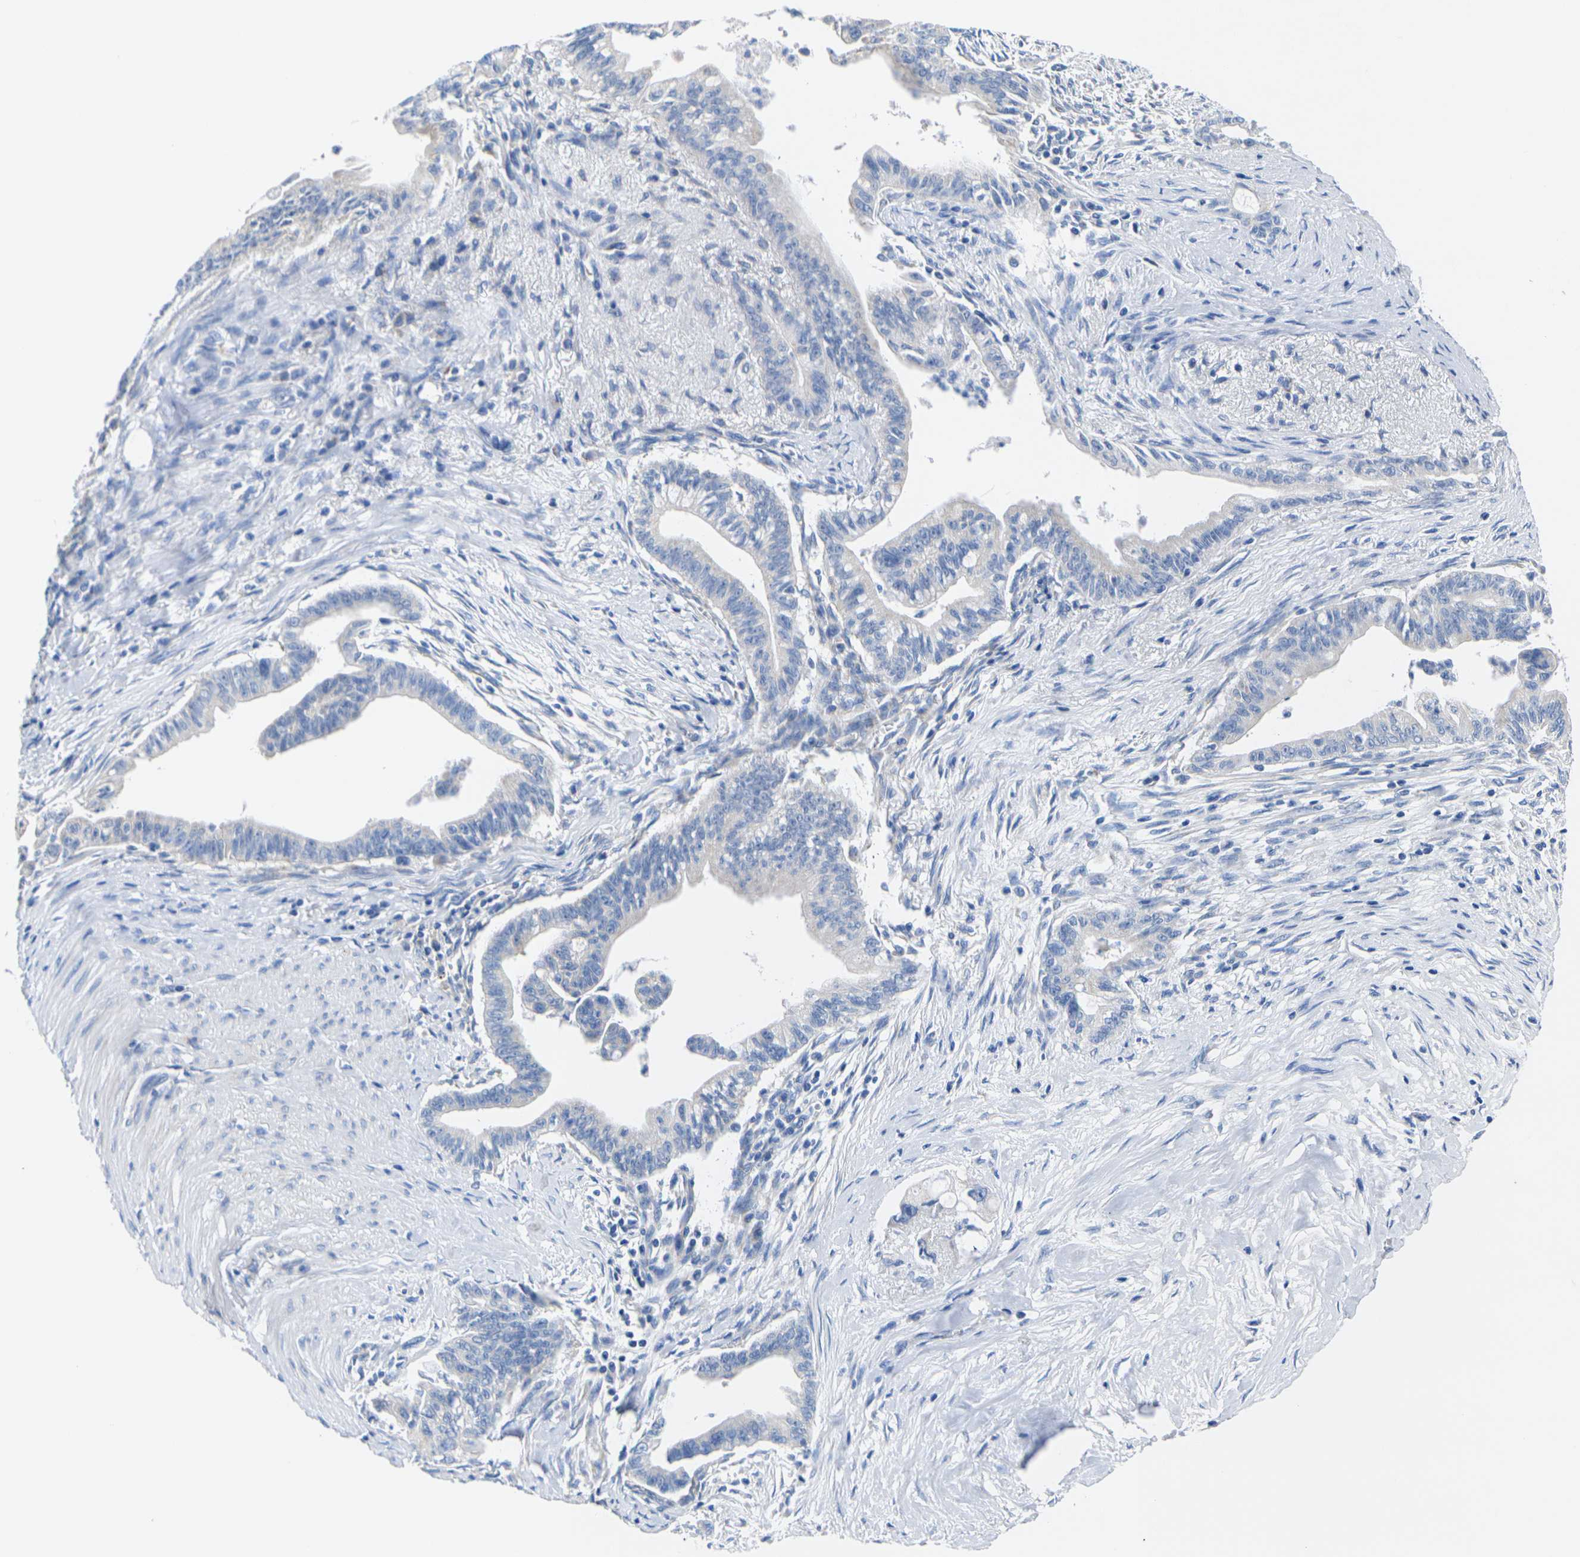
{"staining": {"intensity": "negative", "quantity": "none", "location": "none"}, "tissue": "pancreatic cancer", "cell_type": "Tumor cells", "image_type": "cancer", "snomed": [{"axis": "morphology", "description": "Adenocarcinoma, NOS"}, {"axis": "topography", "description": "Pancreas"}], "caption": "Immunohistochemistry photomicrograph of human pancreatic cancer stained for a protein (brown), which exhibits no positivity in tumor cells.", "gene": "TMEM204", "patient": {"sex": "male", "age": 70}}